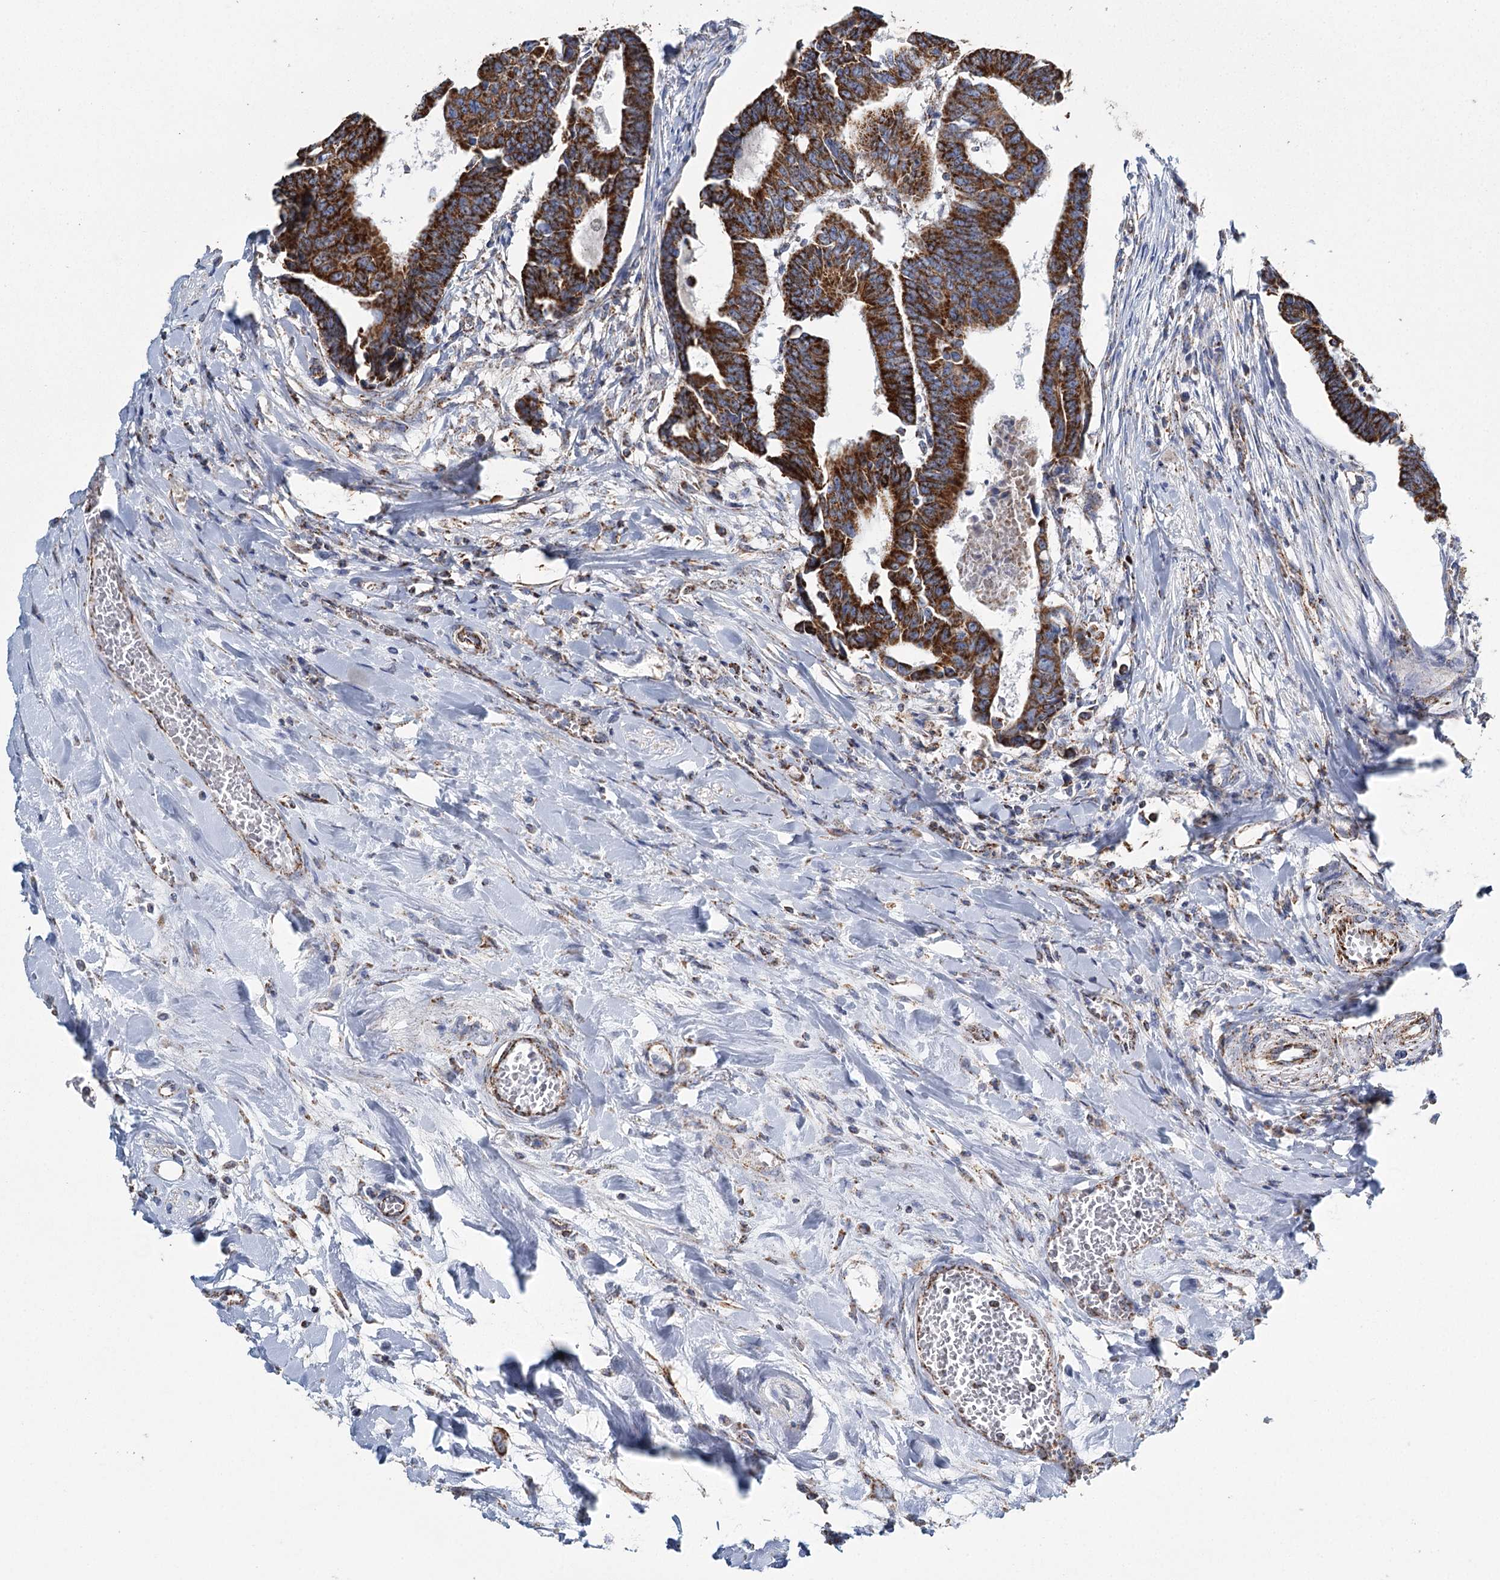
{"staining": {"intensity": "strong", "quantity": ">75%", "location": "cytoplasmic/membranous"}, "tissue": "colorectal cancer", "cell_type": "Tumor cells", "image_type": "cancer", "snomed": [{"axis": "morphology", "description": "Adenocarcinoma, NOS"}, {"axis": "topography", "description": "Rectum"}], "caption": "The photomicrograph reveals staining of colorectal cancer (adenocarcinoma), revealing strong cytoplasmic/membranous protein positivity (brown color) within tumor cells.", "gene": "MRPL44", "patient": {"sex": "female", "age": 65}}